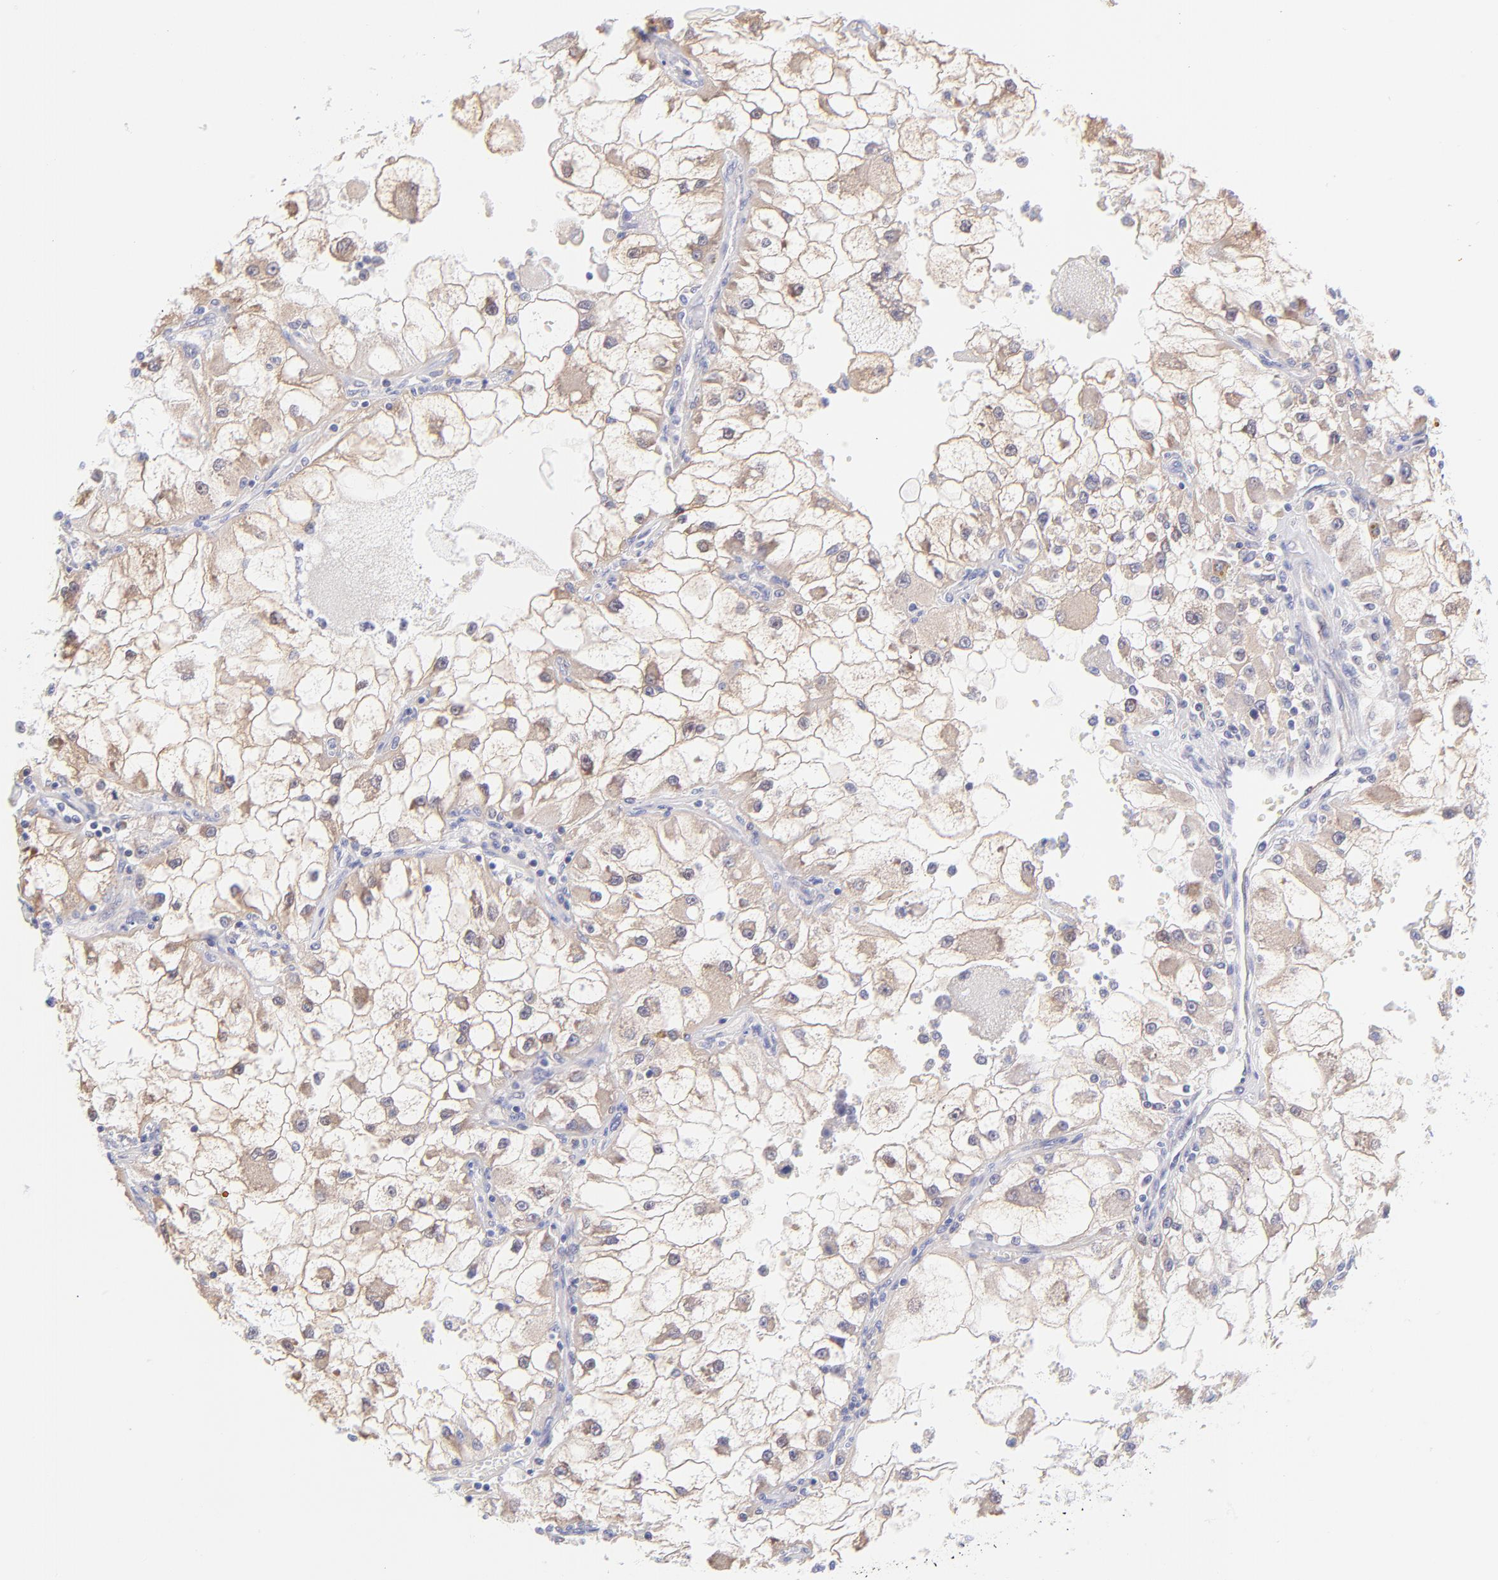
{"staining": {"intensity": "weak", "quantity": ">75%", "location": "cytoplasmic/membranous"}, "tissue": "renal cancer", "cell_type": "Tumor cells", "image_type": "cancer", "snomed": [{"axis": "morphology", "description": "Adenocarcinoma, NOS"}, {"axis": "topography", "description": "Kidney"}], "caption": "Weak cytoplasmic/membranous protein staining is appreciated in approximately >75% of tumor cells in renal cancer.", "gene": "PBDC1", "patient": {"sex": "female", "age": 73}}